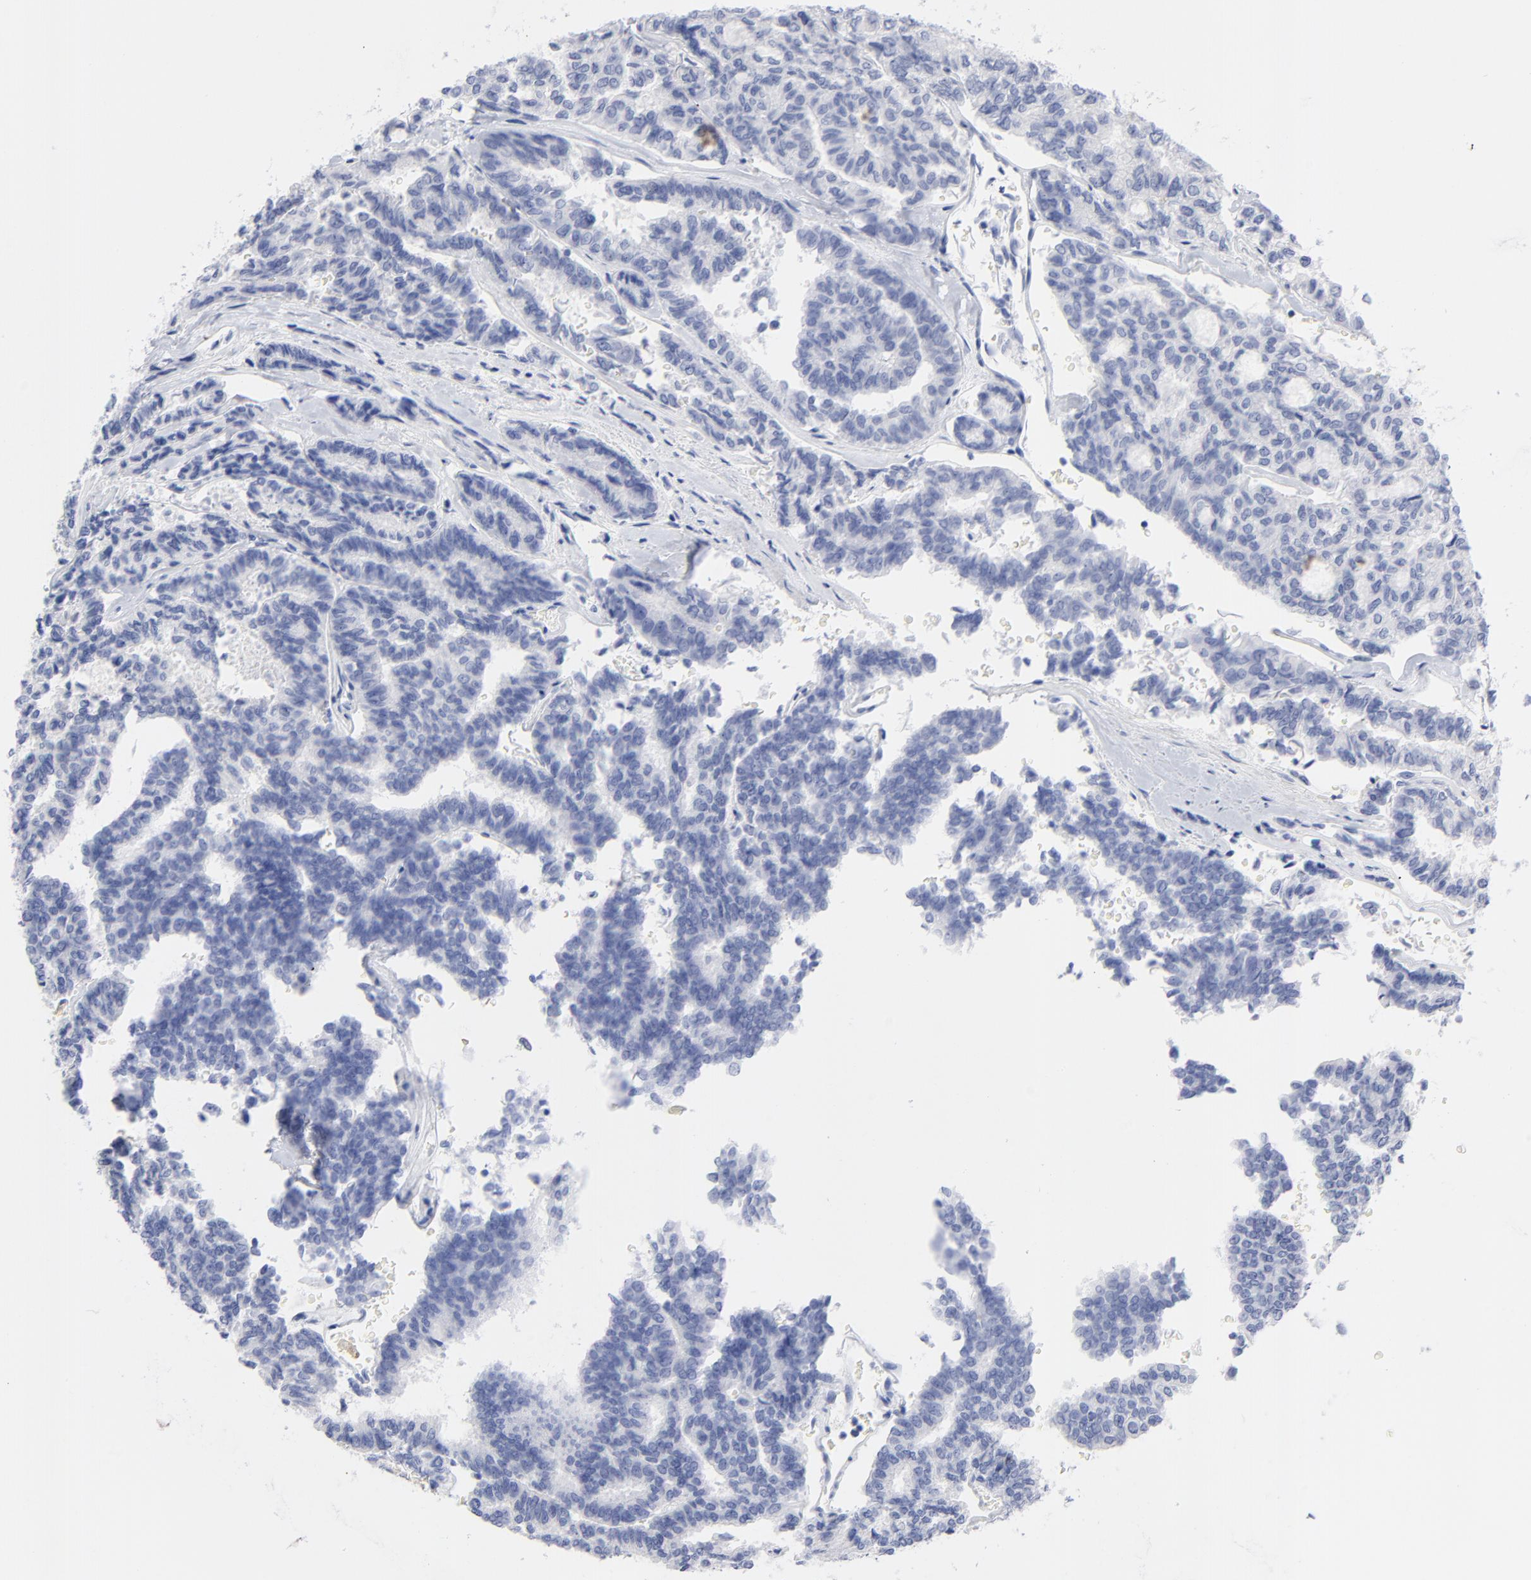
{"staining": {"intensity": "negative", "quantity": "none", "location": "none"}, "tissue": "thyroid cancer", "cell_type": "Tumor cells", "image_type": "cancer", "snomed": [{"axis": "morphology", "description": "Papillary adenocarcinoma, NOS"}, {"axis": "topography", "description": "Thyroid gland"}], "caption": "Papillary adenocarcinoma (thyroid) was stained to show a protein in brown. There is no significant staining in tumor cells.", "gene": "ACY1", "patient": {"sex": "female", "age": 35}}